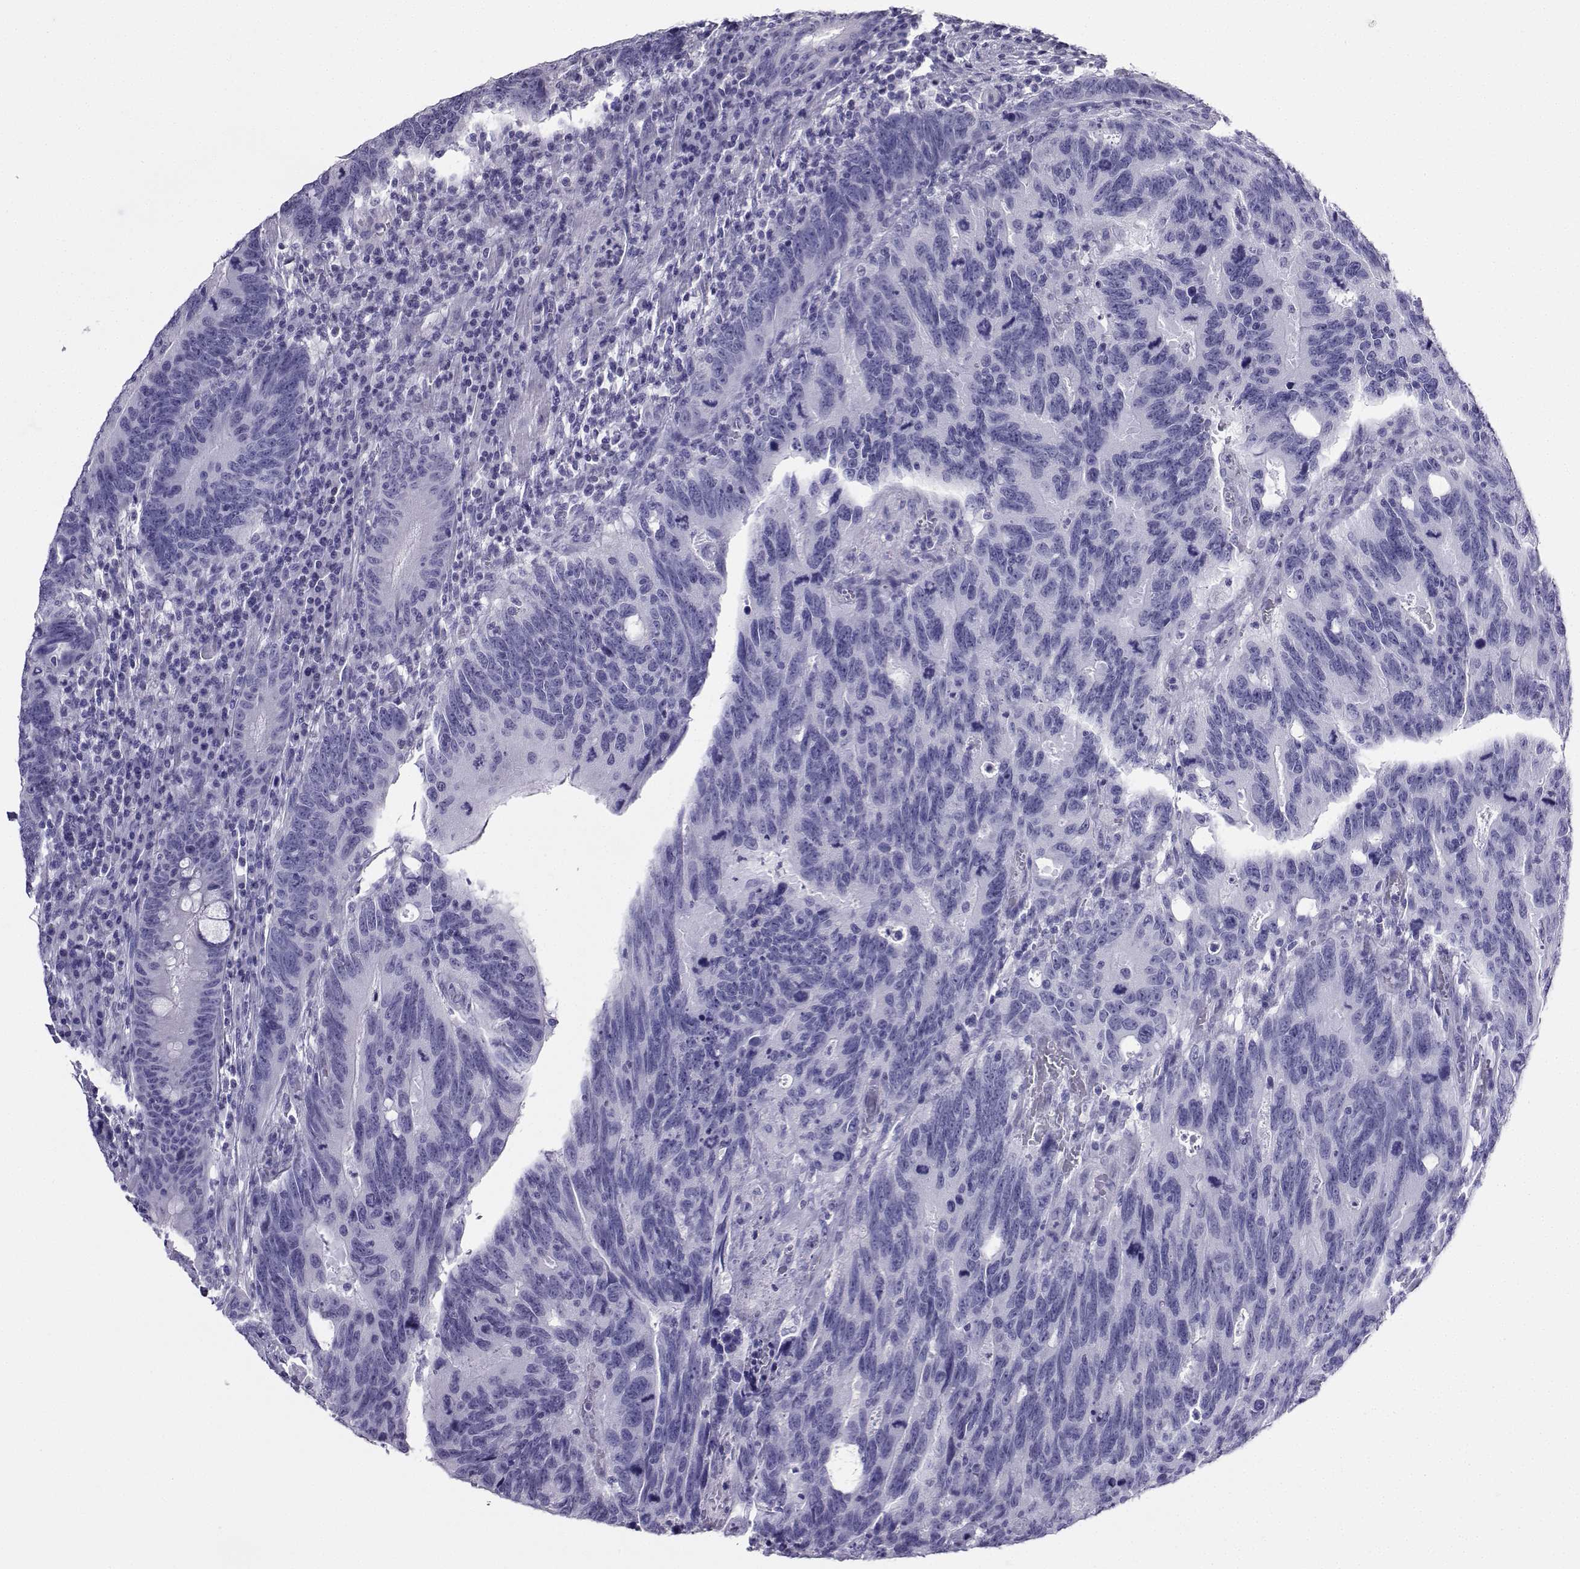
{"staining": {"intensity": "negative", "quantity": "none", "location": "none"}, "tissue": "colorectal cancer", "cell_type": "Tumor cells", "image_type": "cancer", "snomed": [{"axis": "morphology", "description": "Adenocarcinoma, NOS"}, {"axis": "topography", "description": "Colon"}], "caption": "Immunohistochemistry (IHC) image of human adenocarcinoma (colorectal) stained for a protein (brown), which reveals no expression in tumor cells.", "gene": "CD109", "patient": {"sex": "female", "age": 77}}